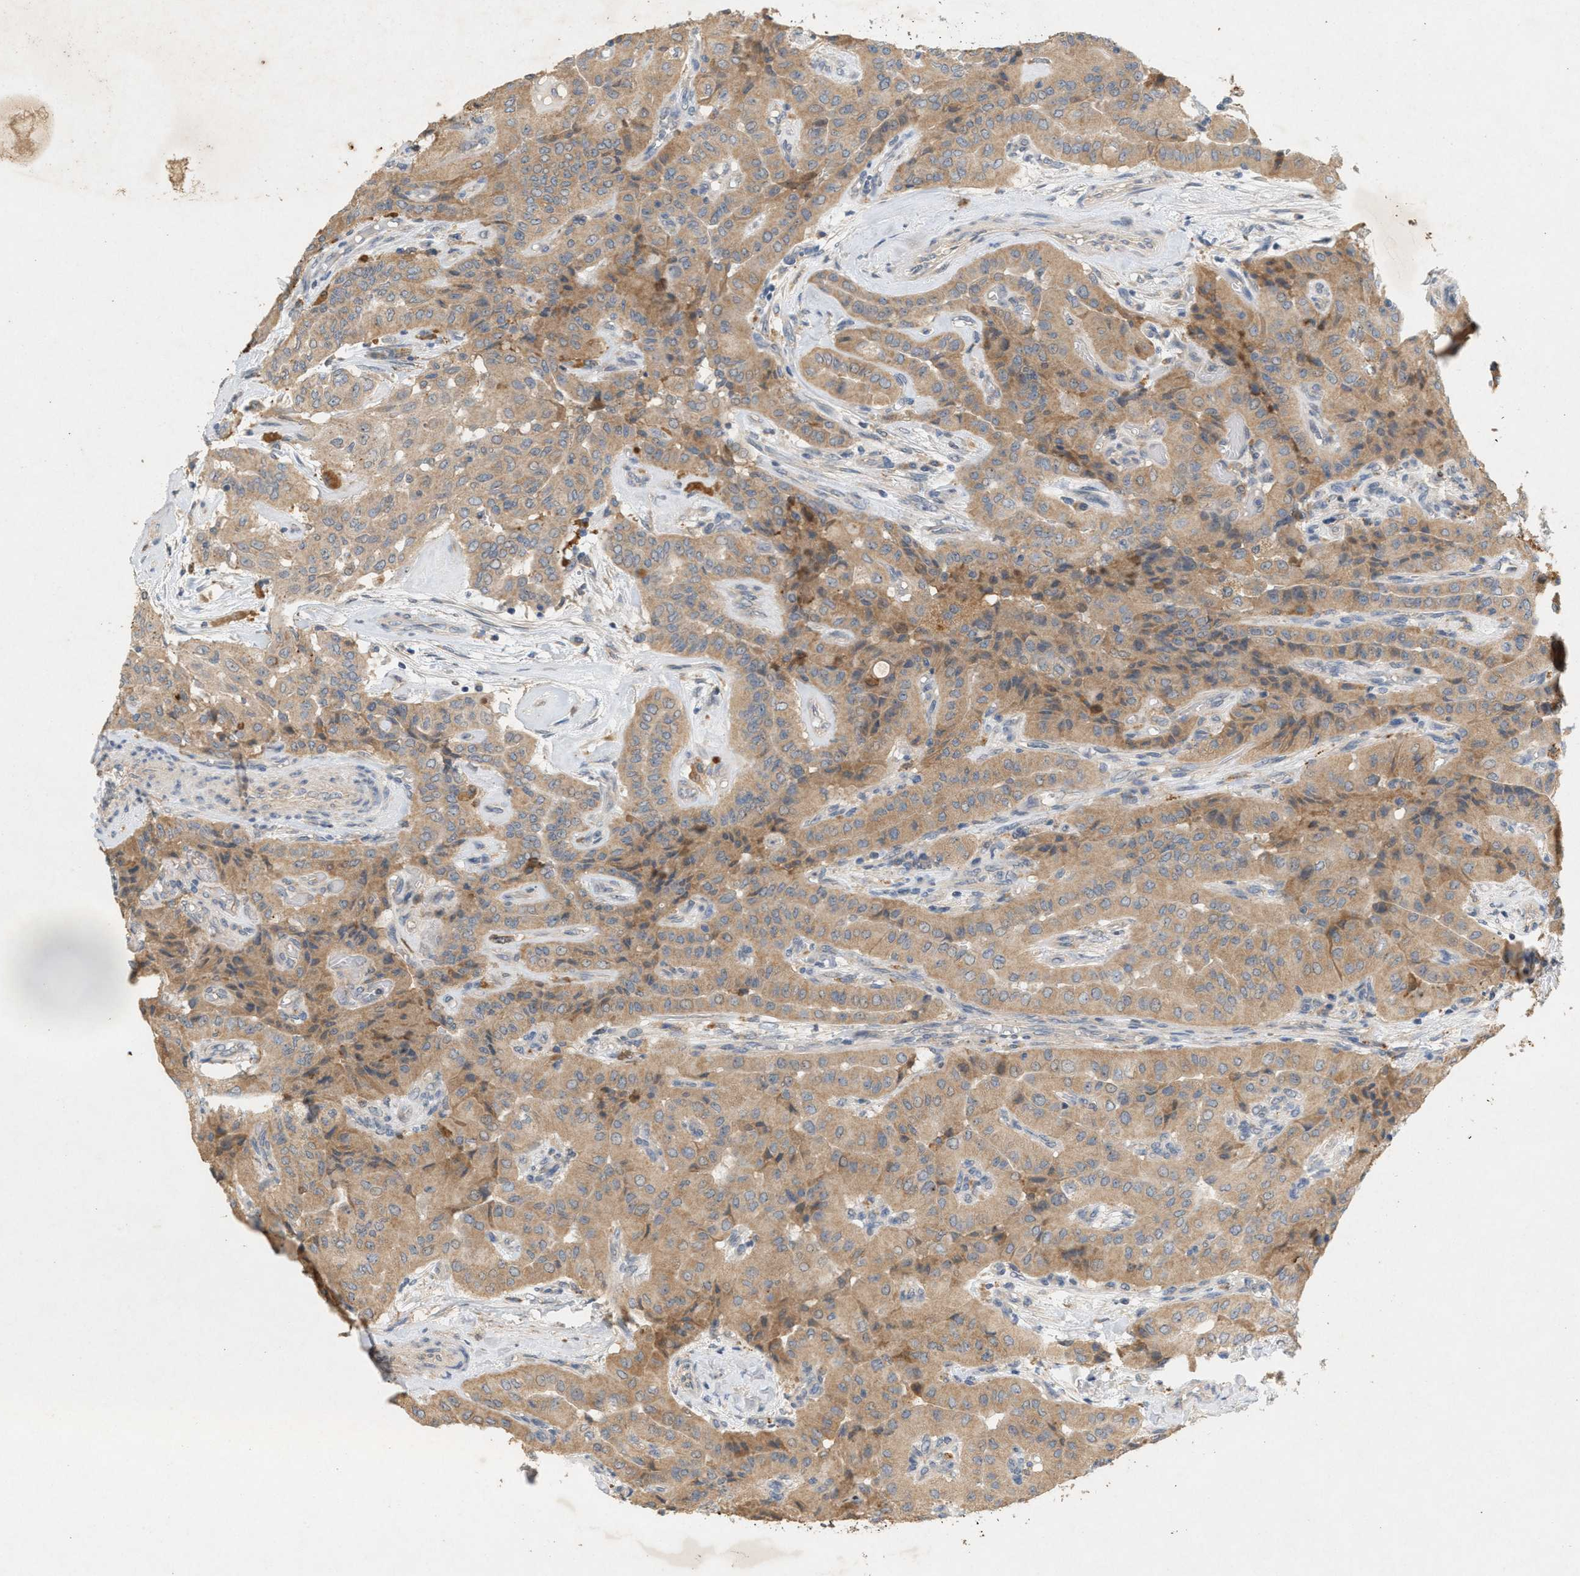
{"staining": {"intensity": "weak", "quantity": ">75%", "location": "cytoplasmic/membranous"}, "tissue": "thyroid cancer", "cell_type": "Tumor cells", "image_type": "cancer", "snomed": [{"axis": "morphology", "description": "Papillary adenocarcinoma, NOS"}, {"axis": "topography", "description": "Thyroid gland"}], "caption": "IHC of thyroid papillary adenocarcinoma exhibits low levels of weak cytoplasmic/membranous expression in about >75% of tumor cells. Using DAB (3,3'-diaminobenzidine) (brown) and hematoxylin (blue) stains, captured at high magnification using brightfield microscopy.", "gene": "DCAF7", "patient": {"sex": "female", "age": 59}}